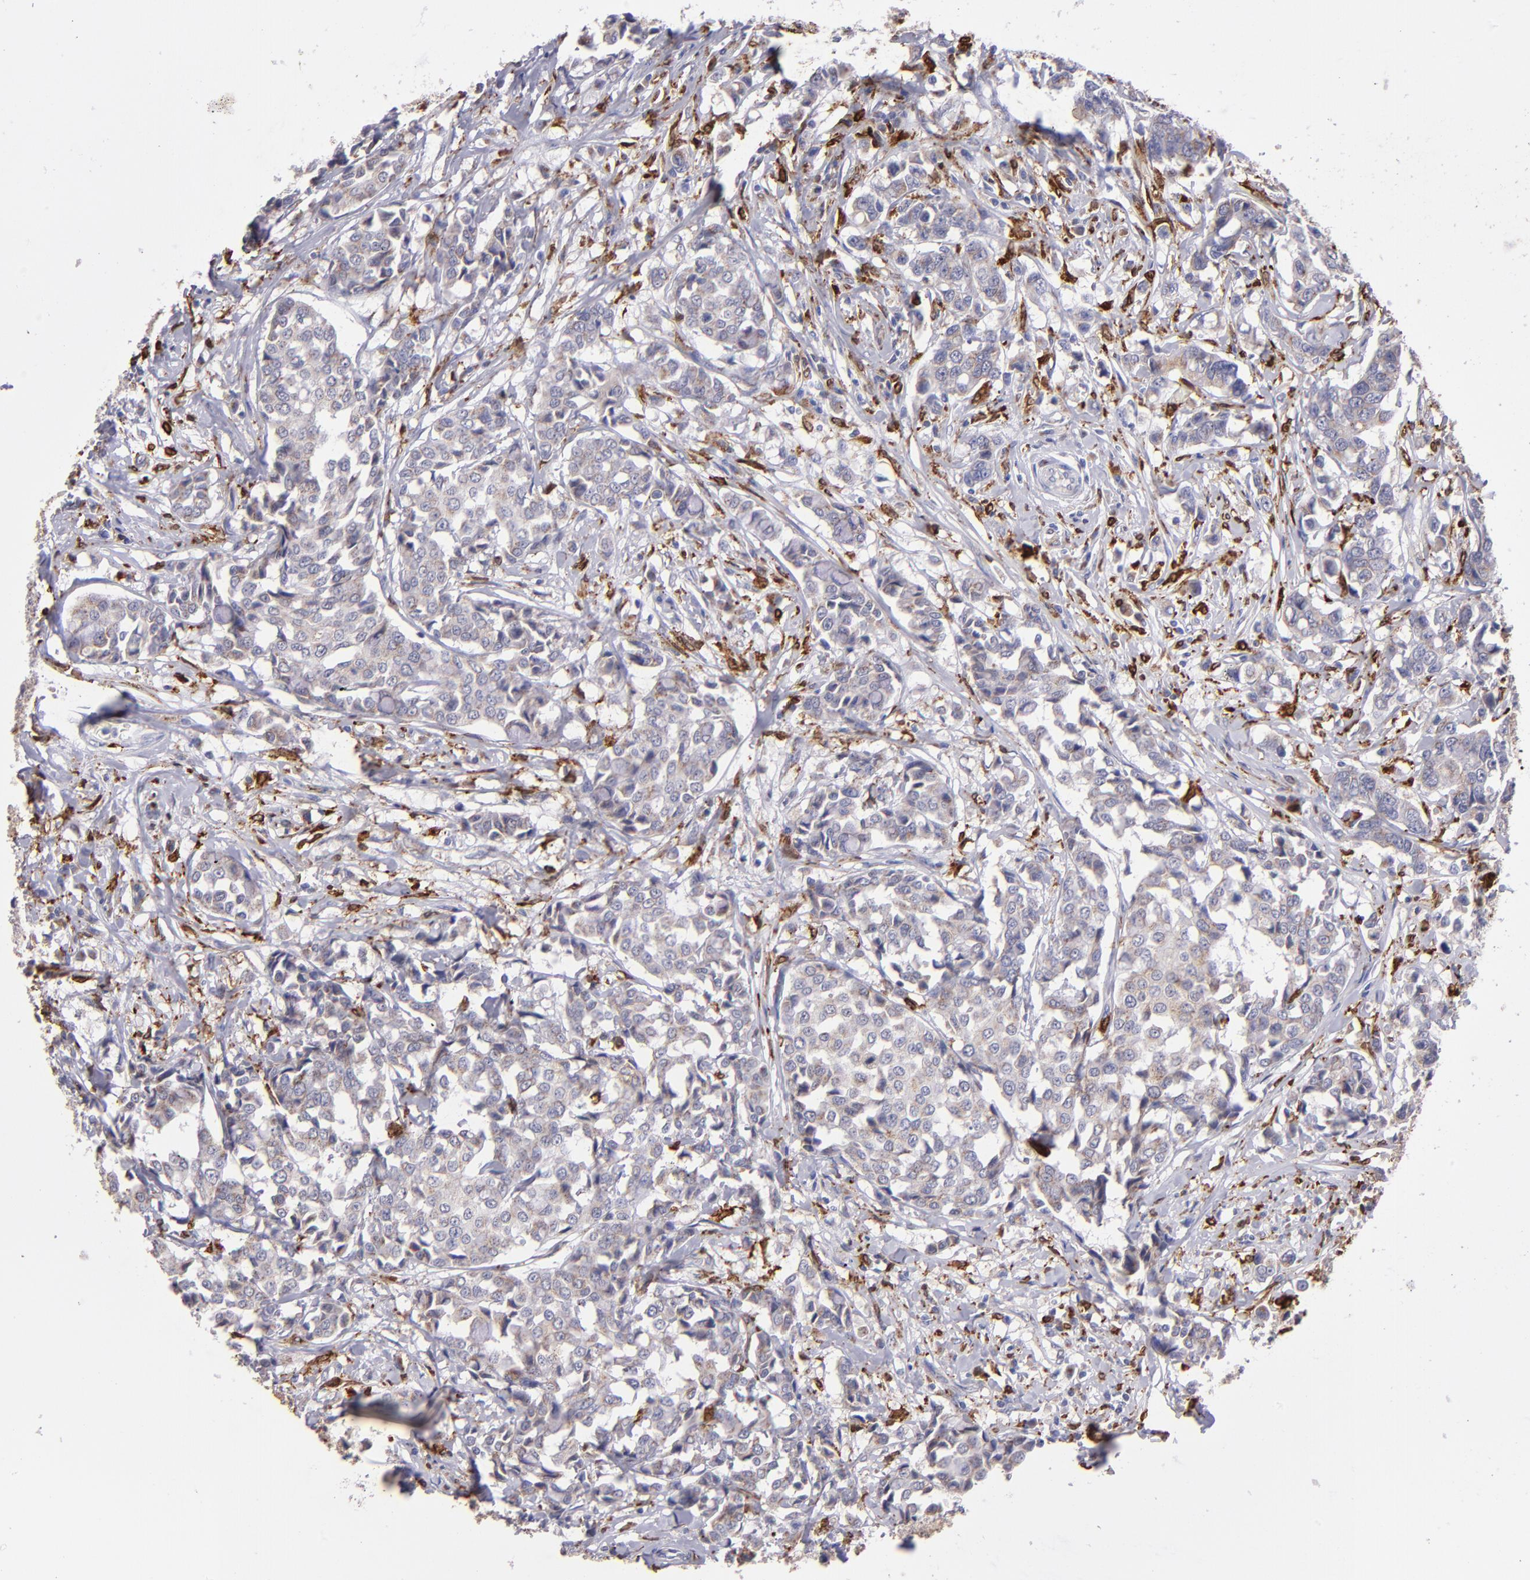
{"staining": {"intensity": "weak", "quantity": "25%-75%", "location": "cytoplasmic/membranous"}, "tissue": "breast cancer", "cell_type": "Tumor cells", "image_type": "cancer", "snomed": [{"axis": "morphology", "description": "Duct carcinoma"}, {"axis": "topography", "description": "Breast"}], "caption": "A brown stain highlights weak cytoplasmic/membranous positivity of a protein in human invasive ductal carcinoma (breast) tumor cells. (DAB = brown stain, brightfield microscopy at high magnification).", "gene": "PTGS1", "patient": {"sex": "female", "age": 27}}